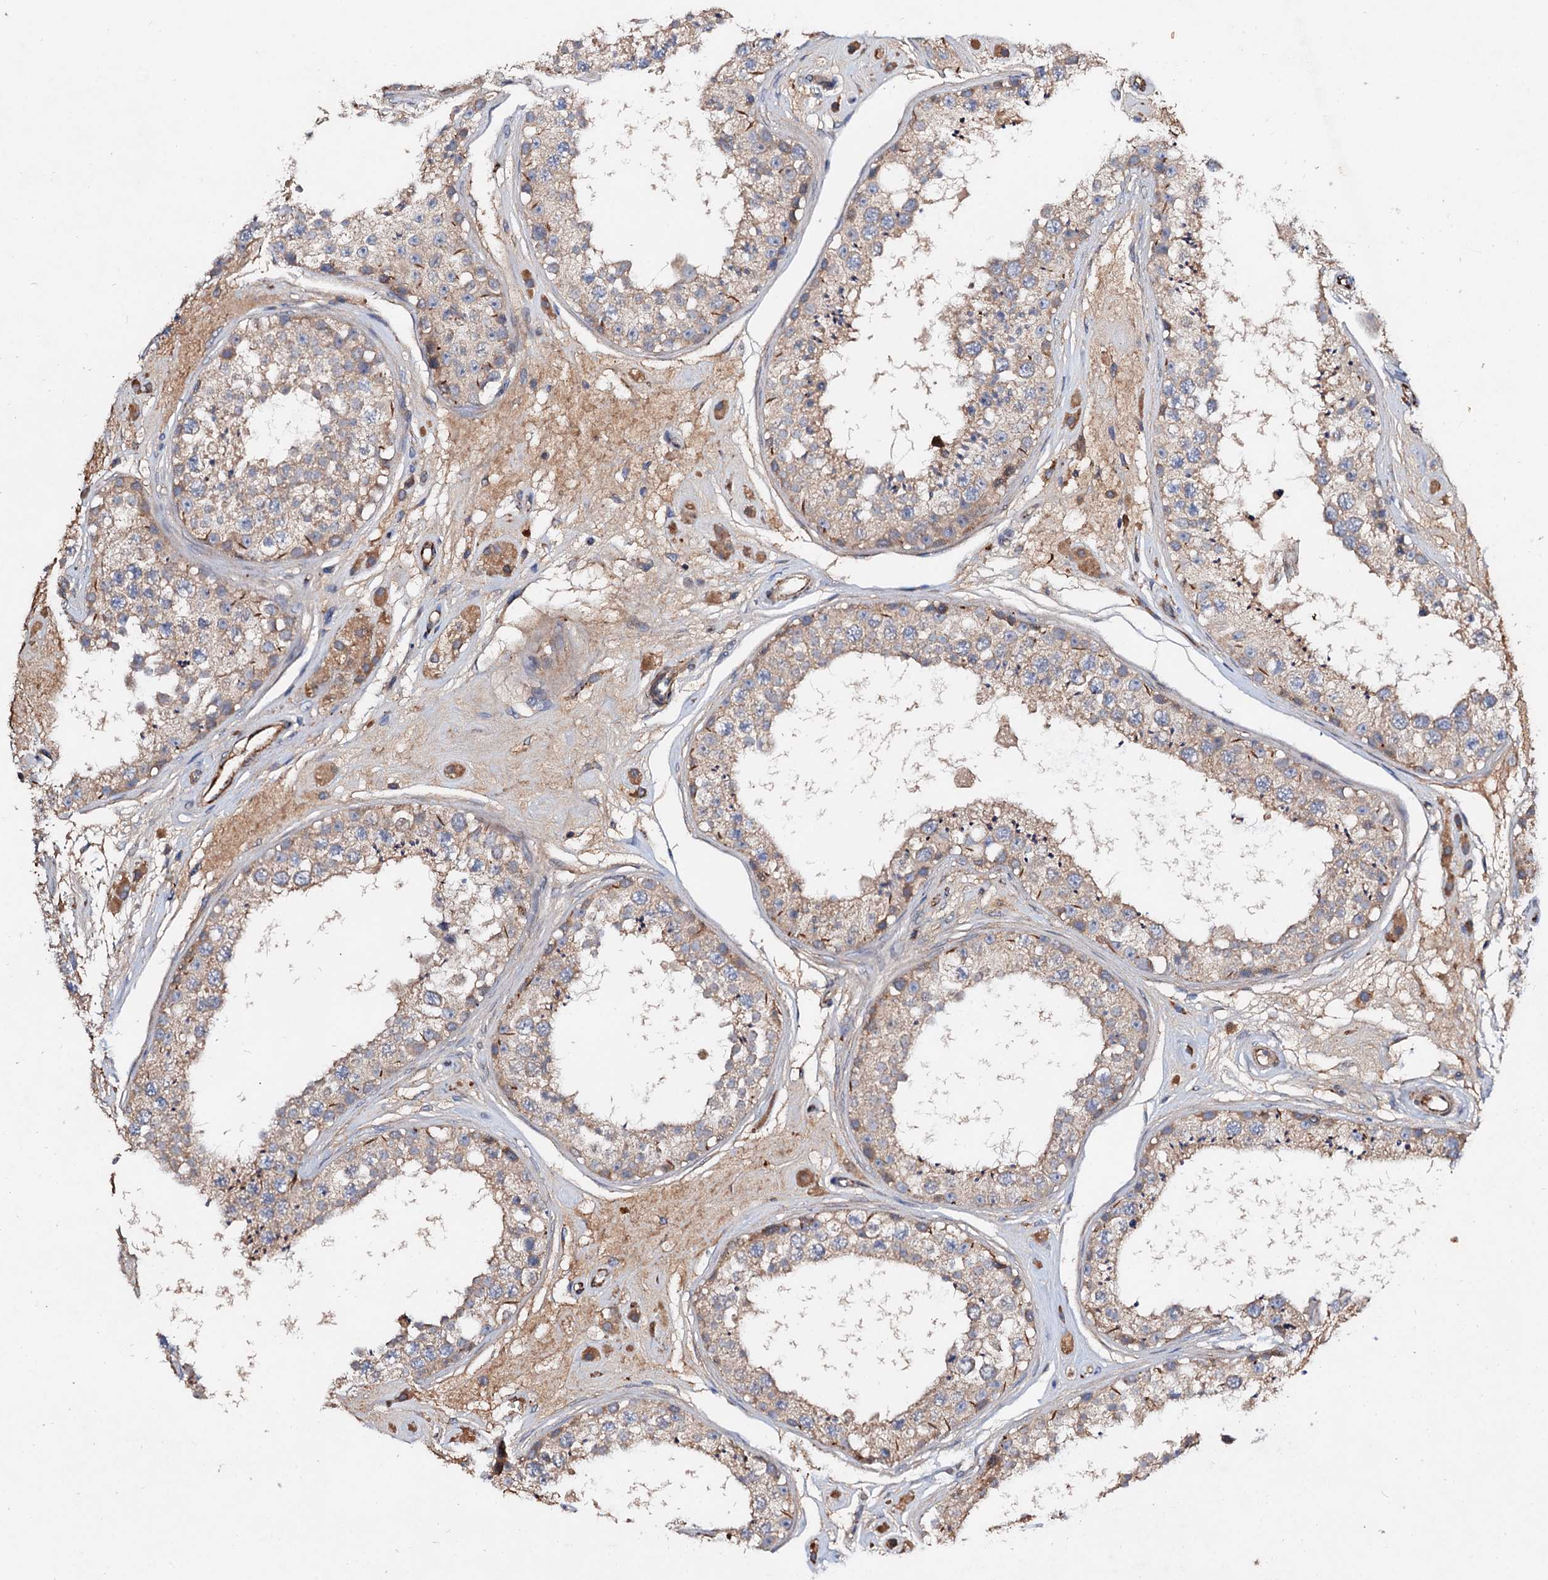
{"staining": {"intensity": "moderate", "quantity": "<25%", "location": "cytoplasmic/membranous"}, "tissue": "testis", "cell_type": "Cells in seminiferous ducts", "image_type": "normal", "snomed": [{"axis": "morphology", "description": "Normal tissue, NOS"}, {"axis": "topography", "description": "Testis"}], "caption": "Moderate cytoplasmic/membranous positivity for a protein is appreciated in about <25% of cells in seminiferous ducts of benign testis using immunohistochemistry (IHC).", "gene": "FIBIN", "patient": {"sex": "male", "age": 25}}